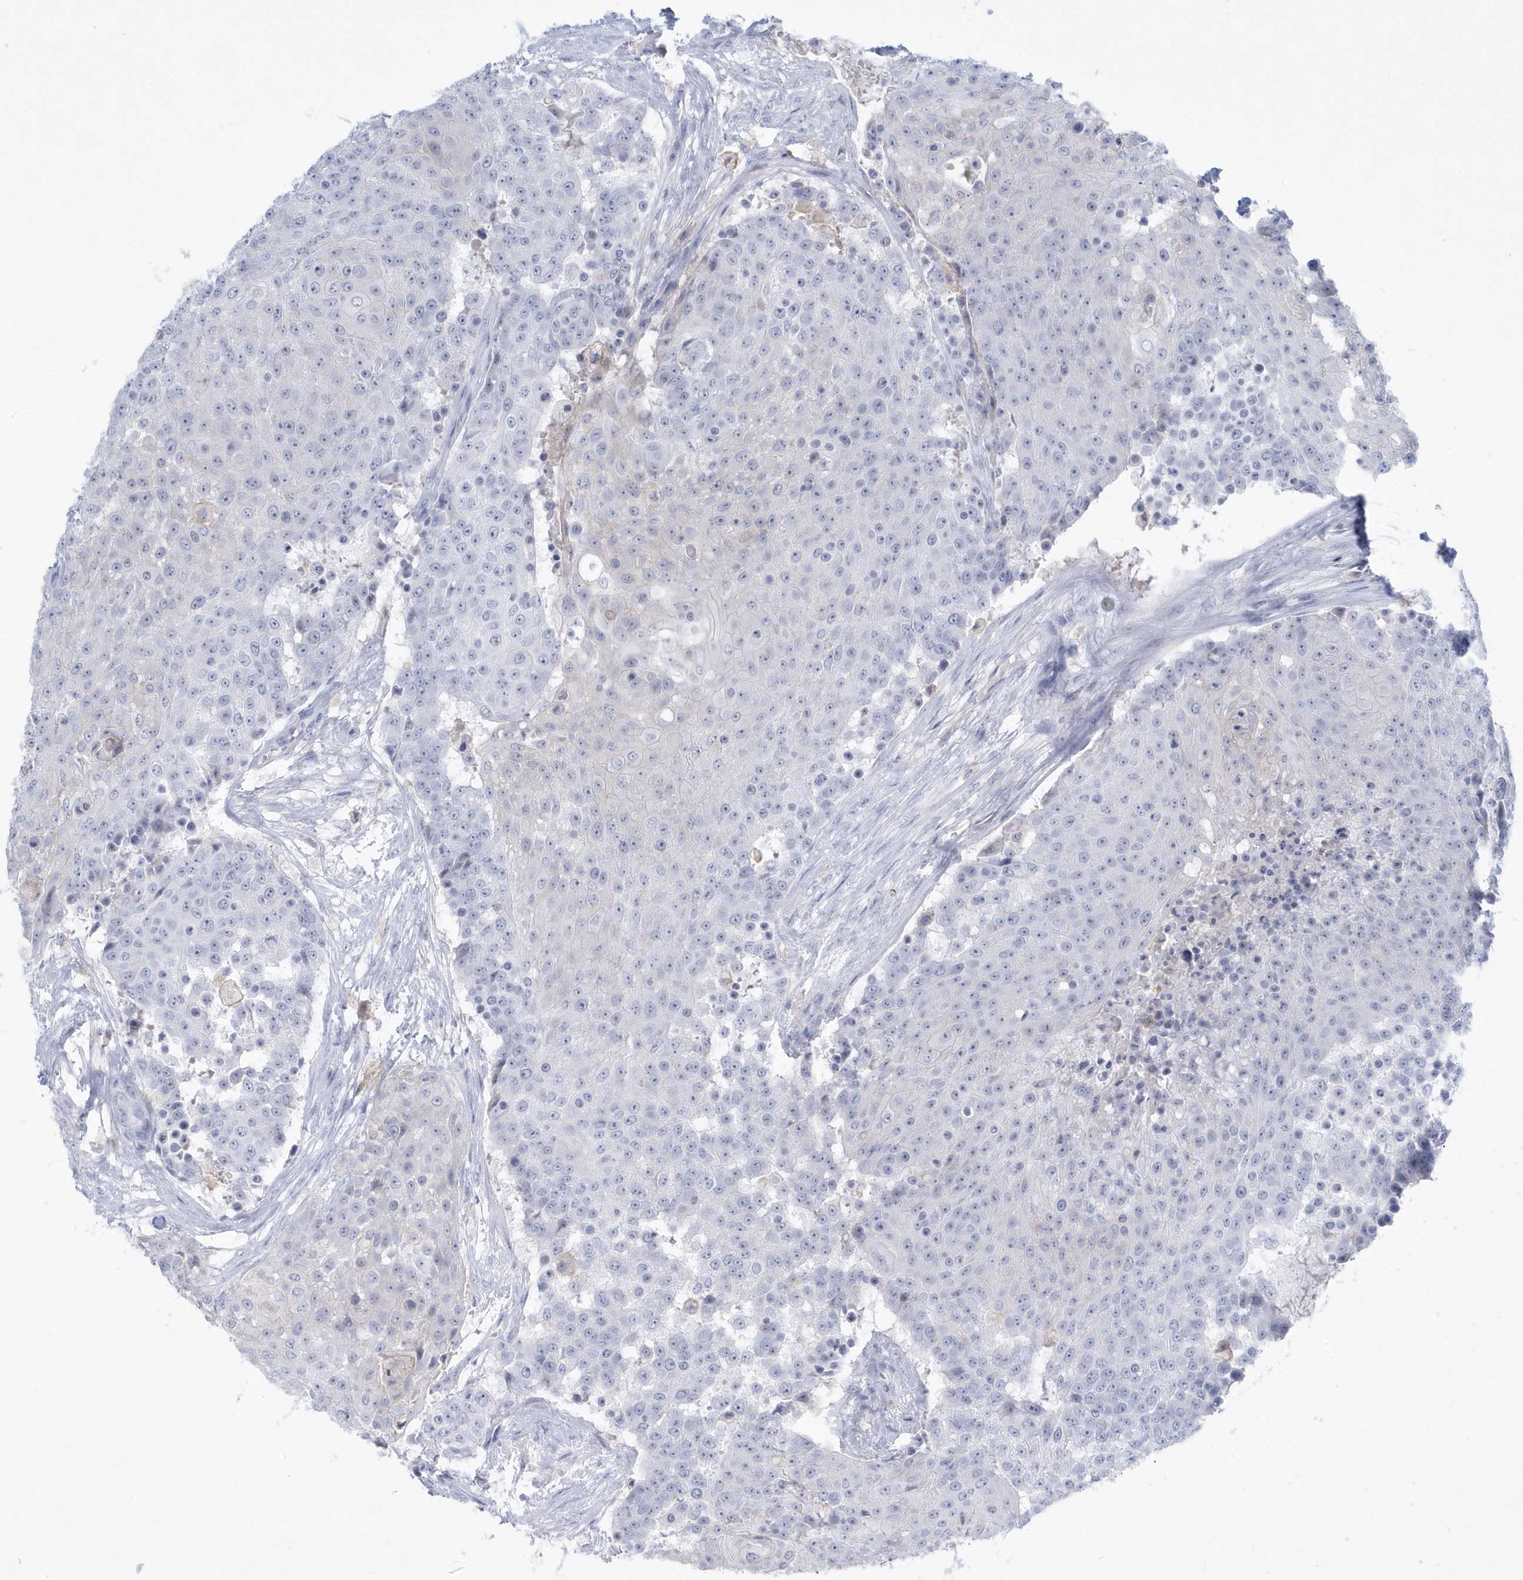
{"staining": {"intensity": "negative", "quantity": "none", "location": "none"}, "tissue": "urothelial cancer", "cell_type": "Tumor cells", "image_type": "cancer", "snomed": [{"axis": "morphology", "description": "Urothelial carcinoma, High grade"}, {"axis": "topography", "description": "Urinary bladder"}], "caption": "This is an immunohistochemistry photomicrograph of urothelial cancer. There is no positivity in tumor cells.", "gene": "PSD4", "patient": {"sex": "female", "age": 63}}